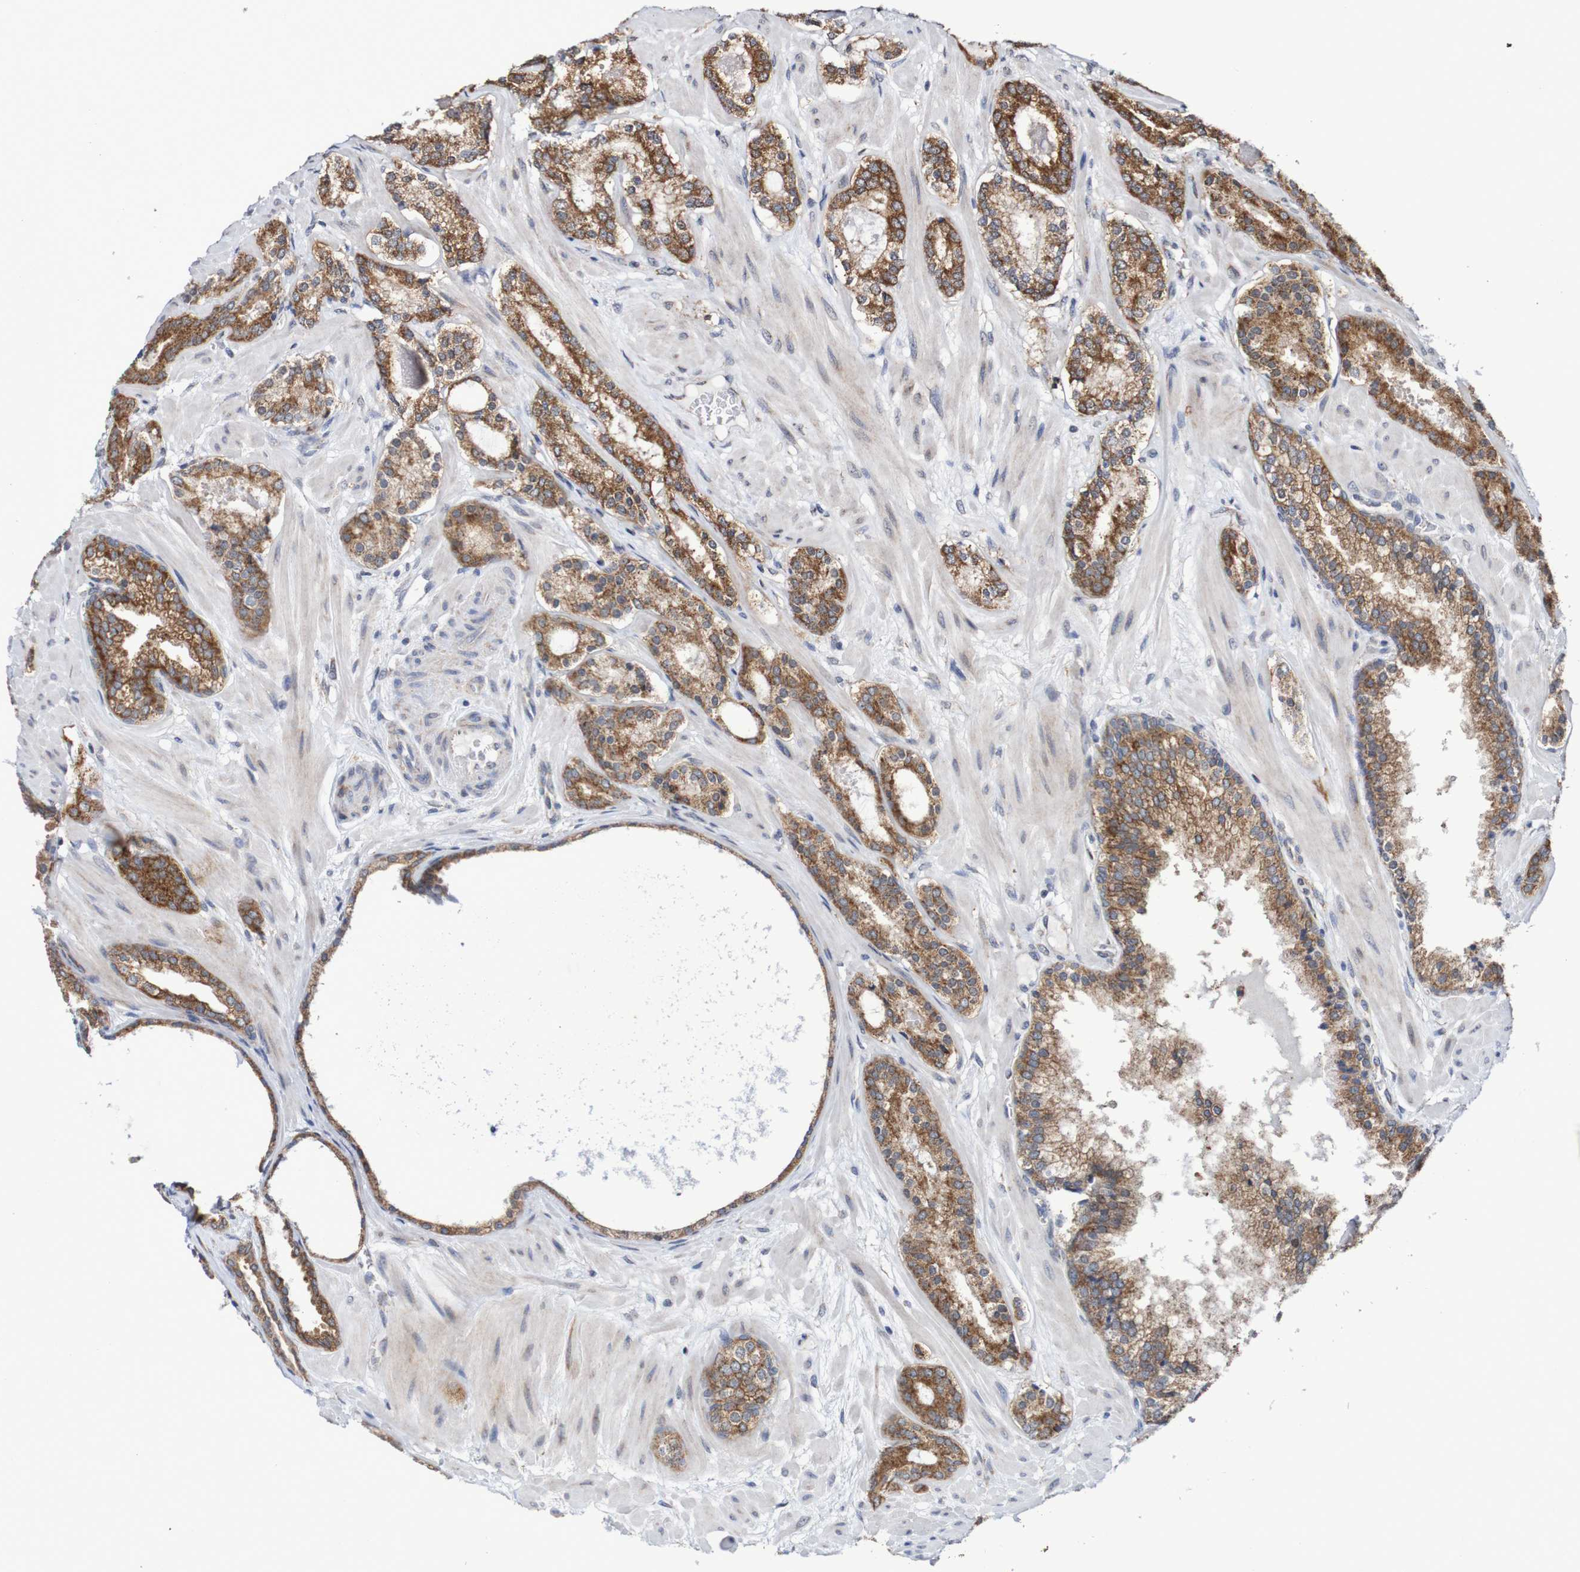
{"staining": {"intensity": "strong", "quantity": ">75%", "location": "cytoplasmic/membranous"}, "tissue": "prostate cancer", "cell_type": "Tumor cells", "image_type": "cancer", "snomed": [{"axis": "morphology", "description": "Adenocarcinoma, Low grade"}, {"axis": "topography", "description": "Prostate"}], "caption": "Protein expression analysis of prostate cancer demonstrates strong cytoplasmic/membranous positivity in approximately >75% of tumor cells. (Brightfield microscopy of DAB IHC at high magnification).", "gene": "DVL1", "patient": {"sex": "male", "age": 63}}